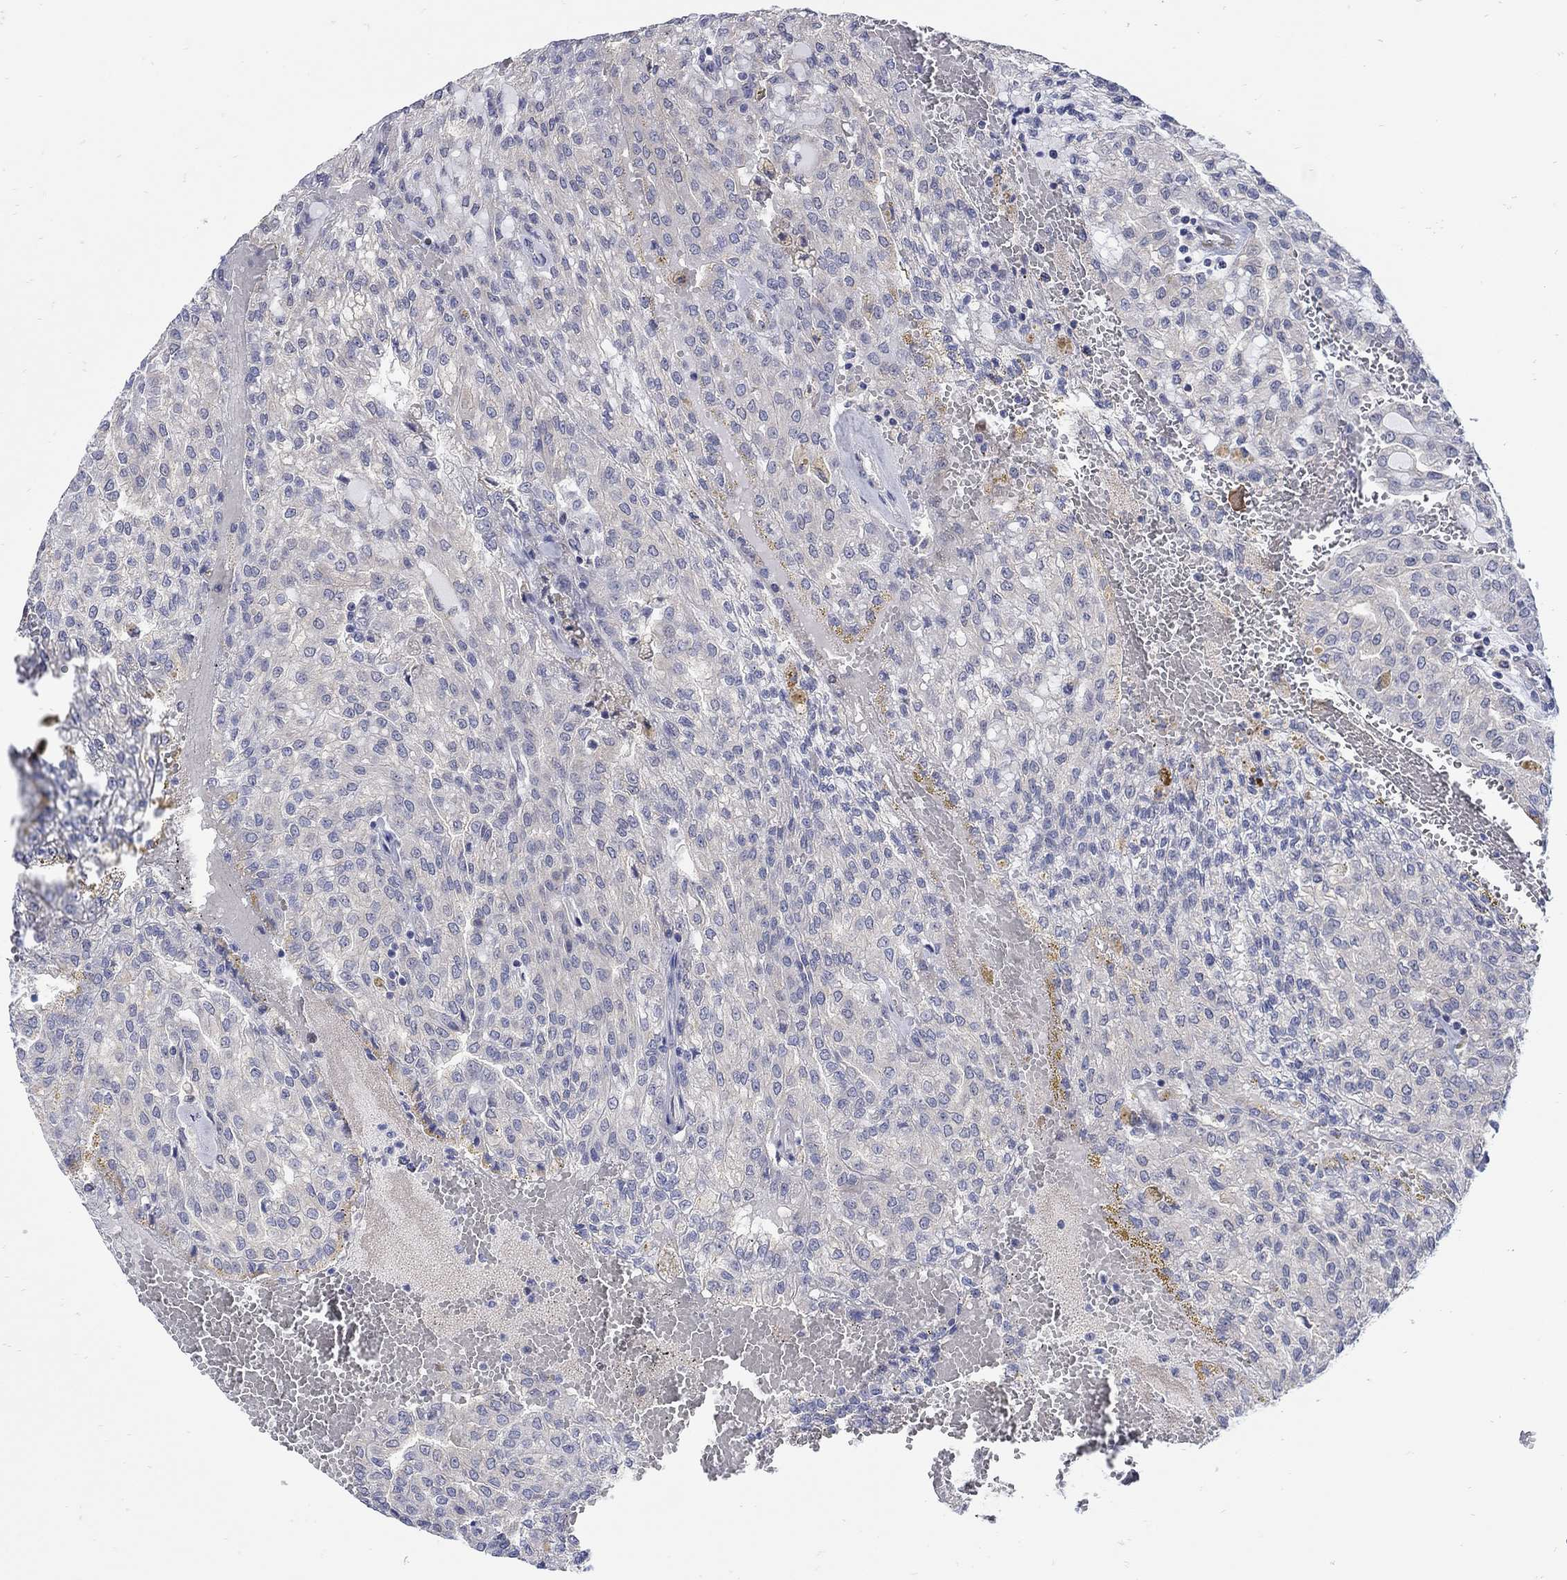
{"staining": {"intensity": "negative", "quantity": "none", "location": "none"}, "tissue": "renal cancer", "cell_type": "Tumor cells", "image_type": "cancer", "snomed": [{"axis": "morphology", "description": "Adenocarcinoma, NOS"}, {"axis": "topography", "description": "Kidney"}], "caption": "An image of renal cancer stained for a protein displays no brown staining in tumor cells. (DAB (3,3'-diaminobenzidine) IHC, high magnification).", "gene": "SCN7A", "patient": {"sex": "male", "age": 63}}